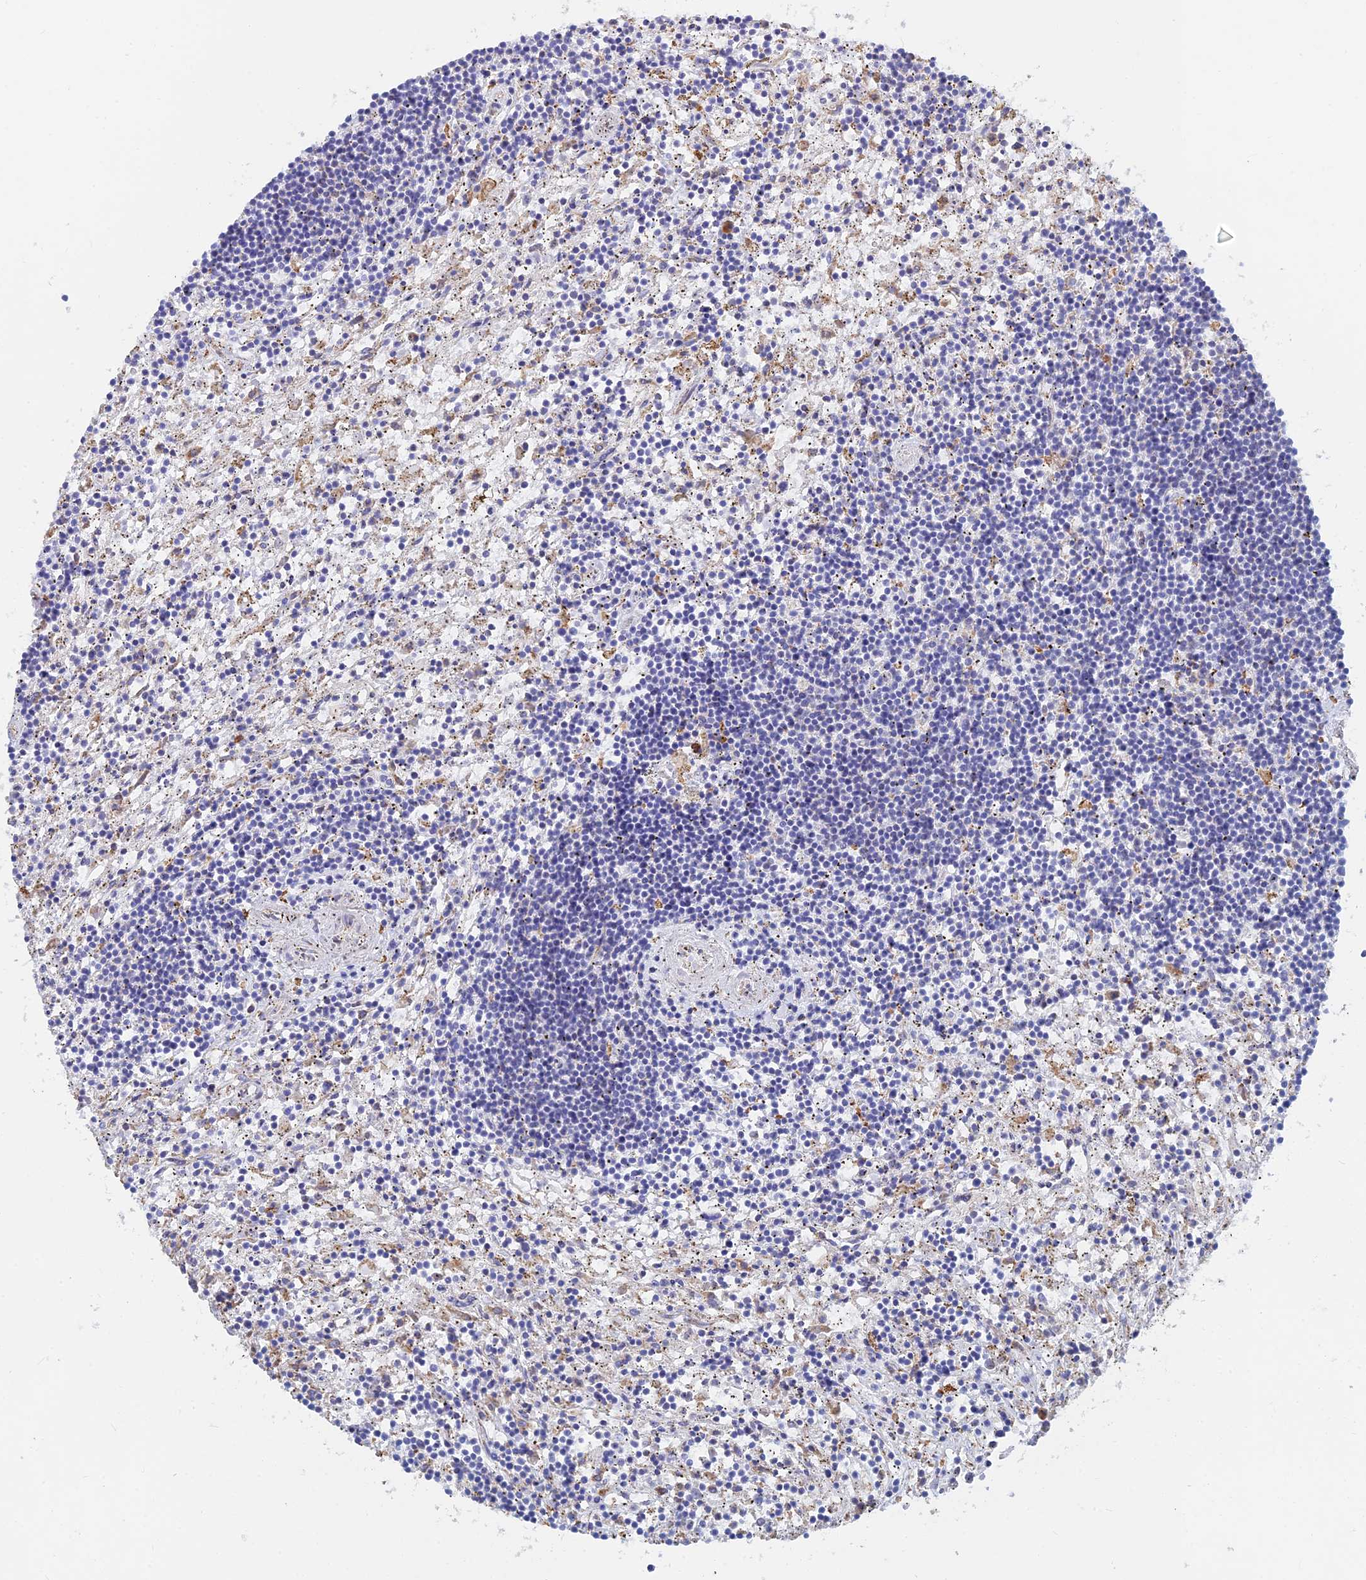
{"staining": {"intensity": "negative", "quantity": "none", "location": "none"}, "tissue": "lymphoma", "cell_type": "Tumor cells", "image_type": "cancer", "snomed": [{"axis": "morphology", "description": "Malignant lymphoma, non-Hodgkin's type, Low grade"}, {"axis": "topography", "description": "Spleen"}], "caption": "Tumor cells show no significant protein expression in malignant lymphoma, non-Hodgkin's type (low-grade). (Brightfield microscopy of DAB immunohistochemistry (IHC) at high magnification).", "gene": "WDR35", "patient": {"sex": "male", "age": 76}}